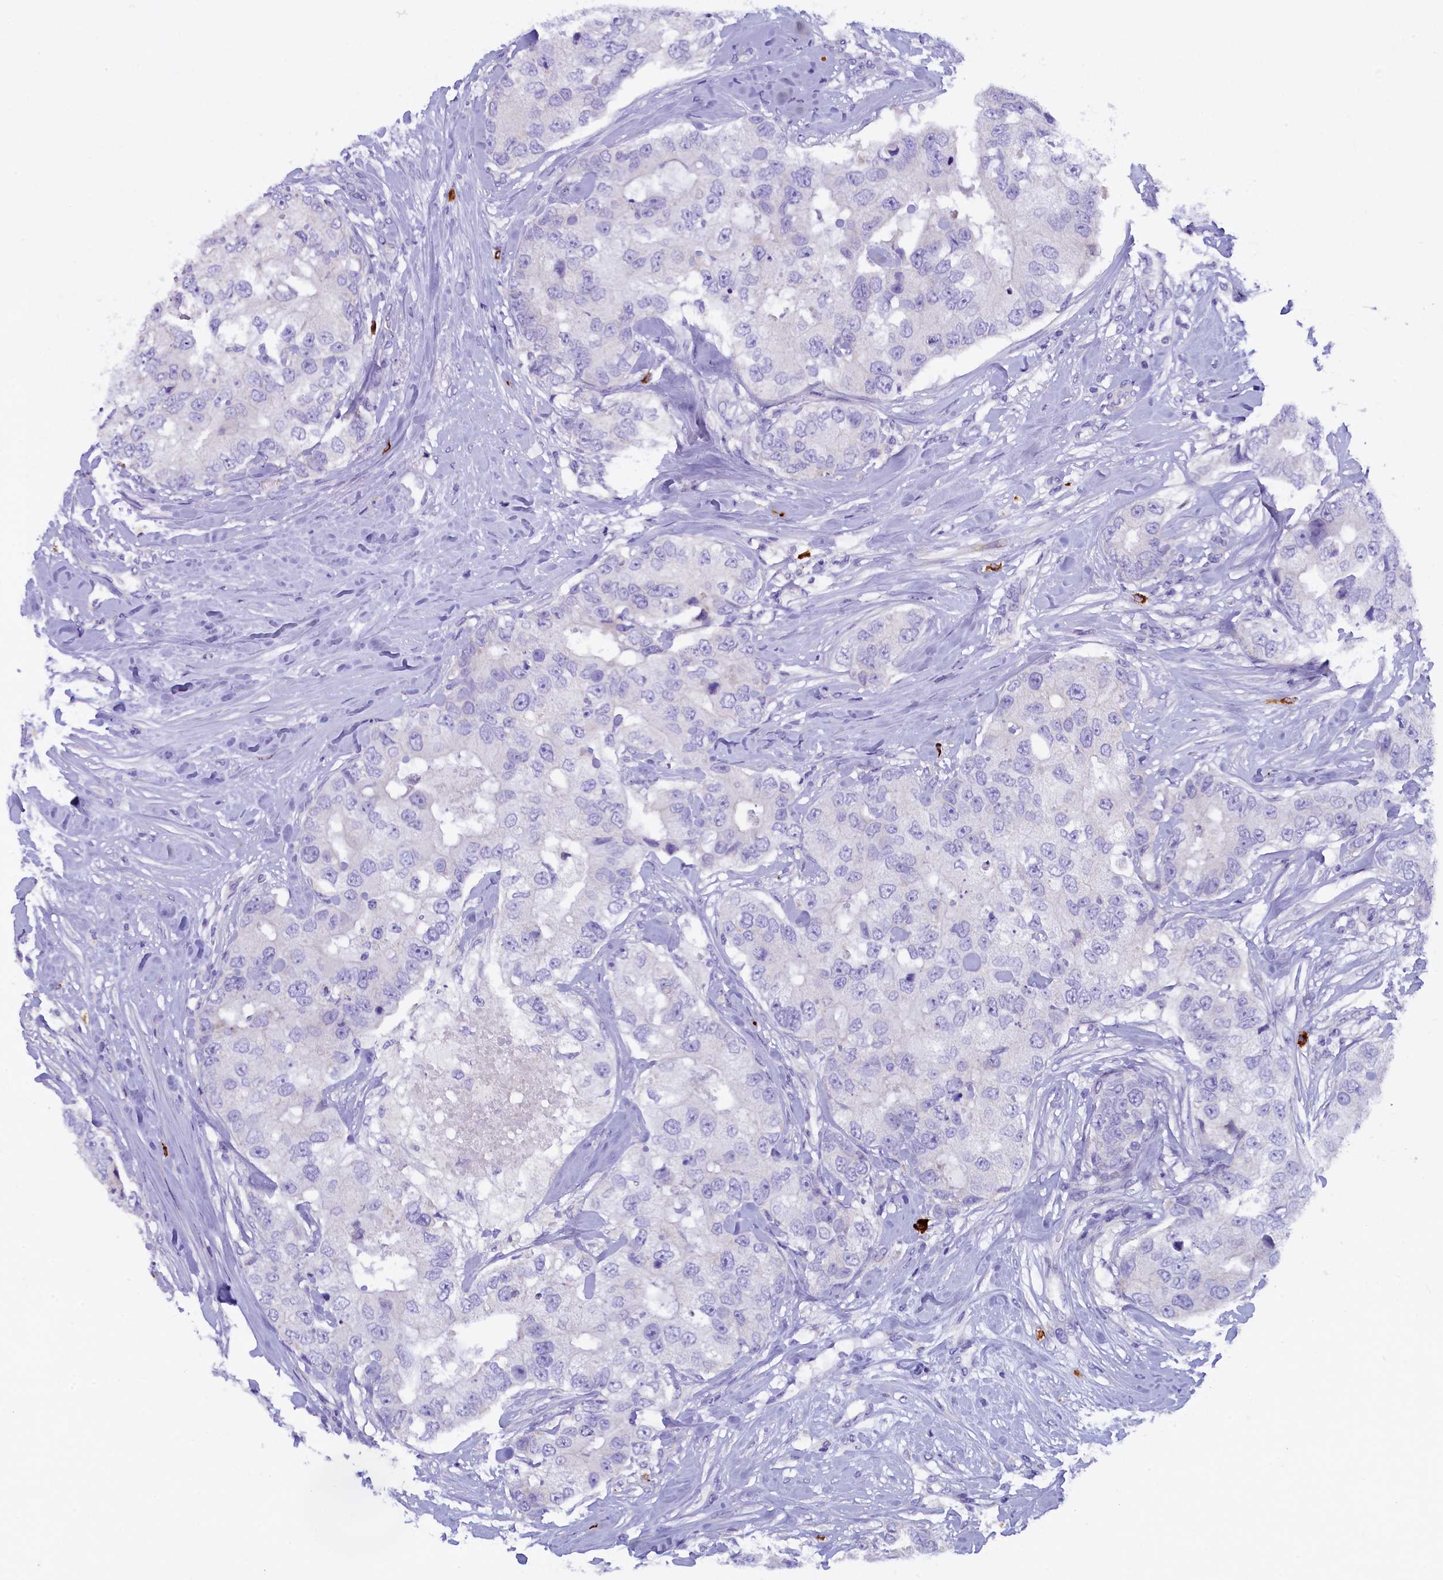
{"staining": {"intensity": "negative", "quantity": "none", "location": "none"}, "tissue": "breast cancer", "cell_type": "Tumor cells", "image_type": "cancer", "snomed": [{"axis": "morphology", "description": "Duct carcinoma"}, {"axis": "topography", "description": "Breast"}], "caption": "This is a histopathology image of immunohistochemistry staining of breast cancer, which shows no positivity in tumor cells. The staining was performed using DAB to visualize the protein expression in brown, while the nuclei were stained in blue with hematoxylin (Magnification: 20x).", "gene": "RTTN", "patient": {"sex": "female", "age": 62}}